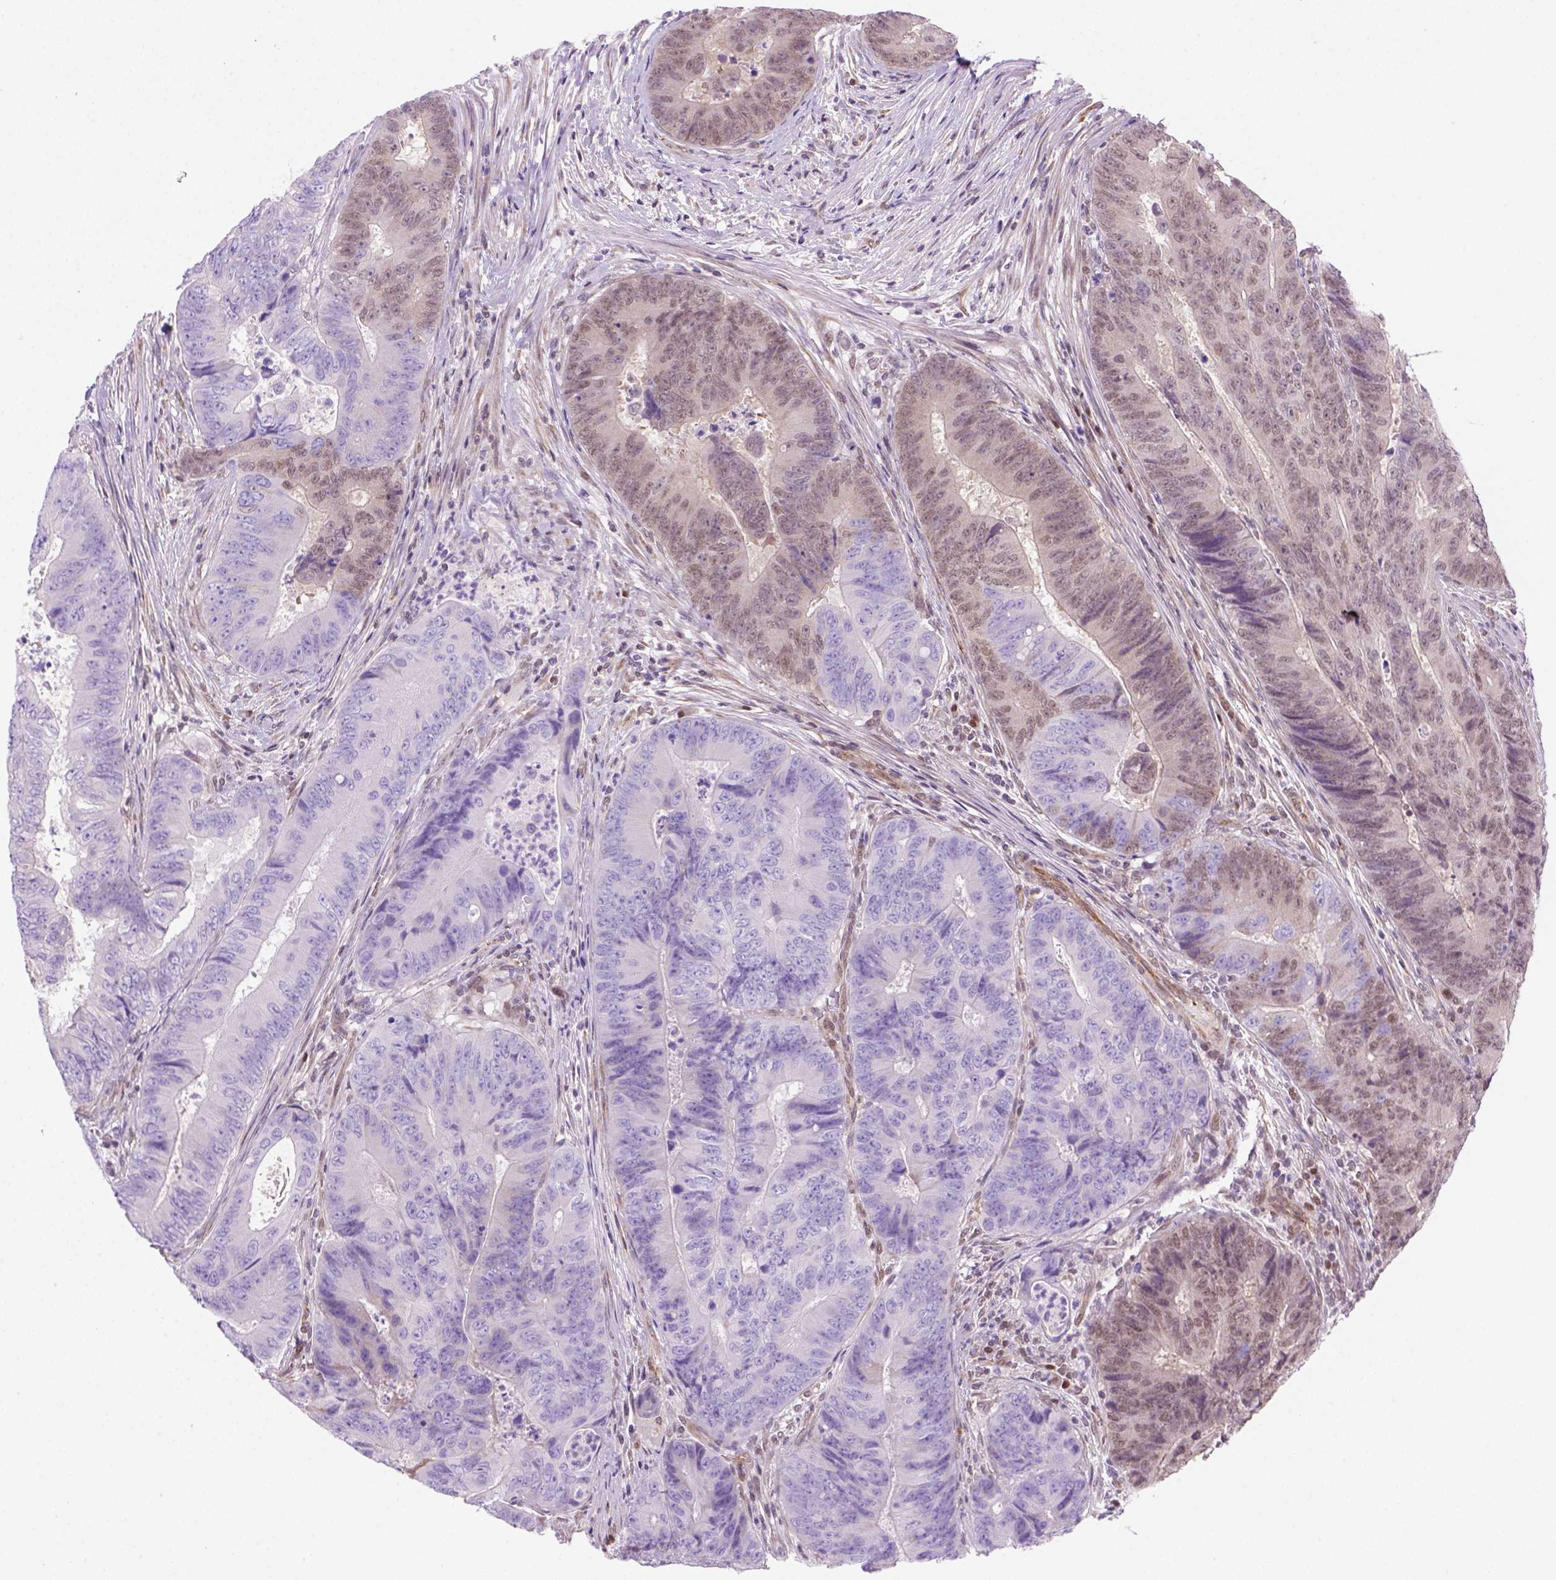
{"staining": {"intensity": "weak", "quantity": "25%-75%", "location": "nuclear"}, "tissue": "colorectal cancer", "cell_type": "Tumor cells", "image_type": "cancer", "snomed": [{"axis": "morphology", "description": "Adenocarcinoma, NOS"}, {"axis": "topography", "description": "Colon"}], "caption": "A brown stain labels weak nuclear expression of a protein in colorectal cancer tumor cells.", "gene": "MGMT", "patient": {"sex": "female", "age": 48}}